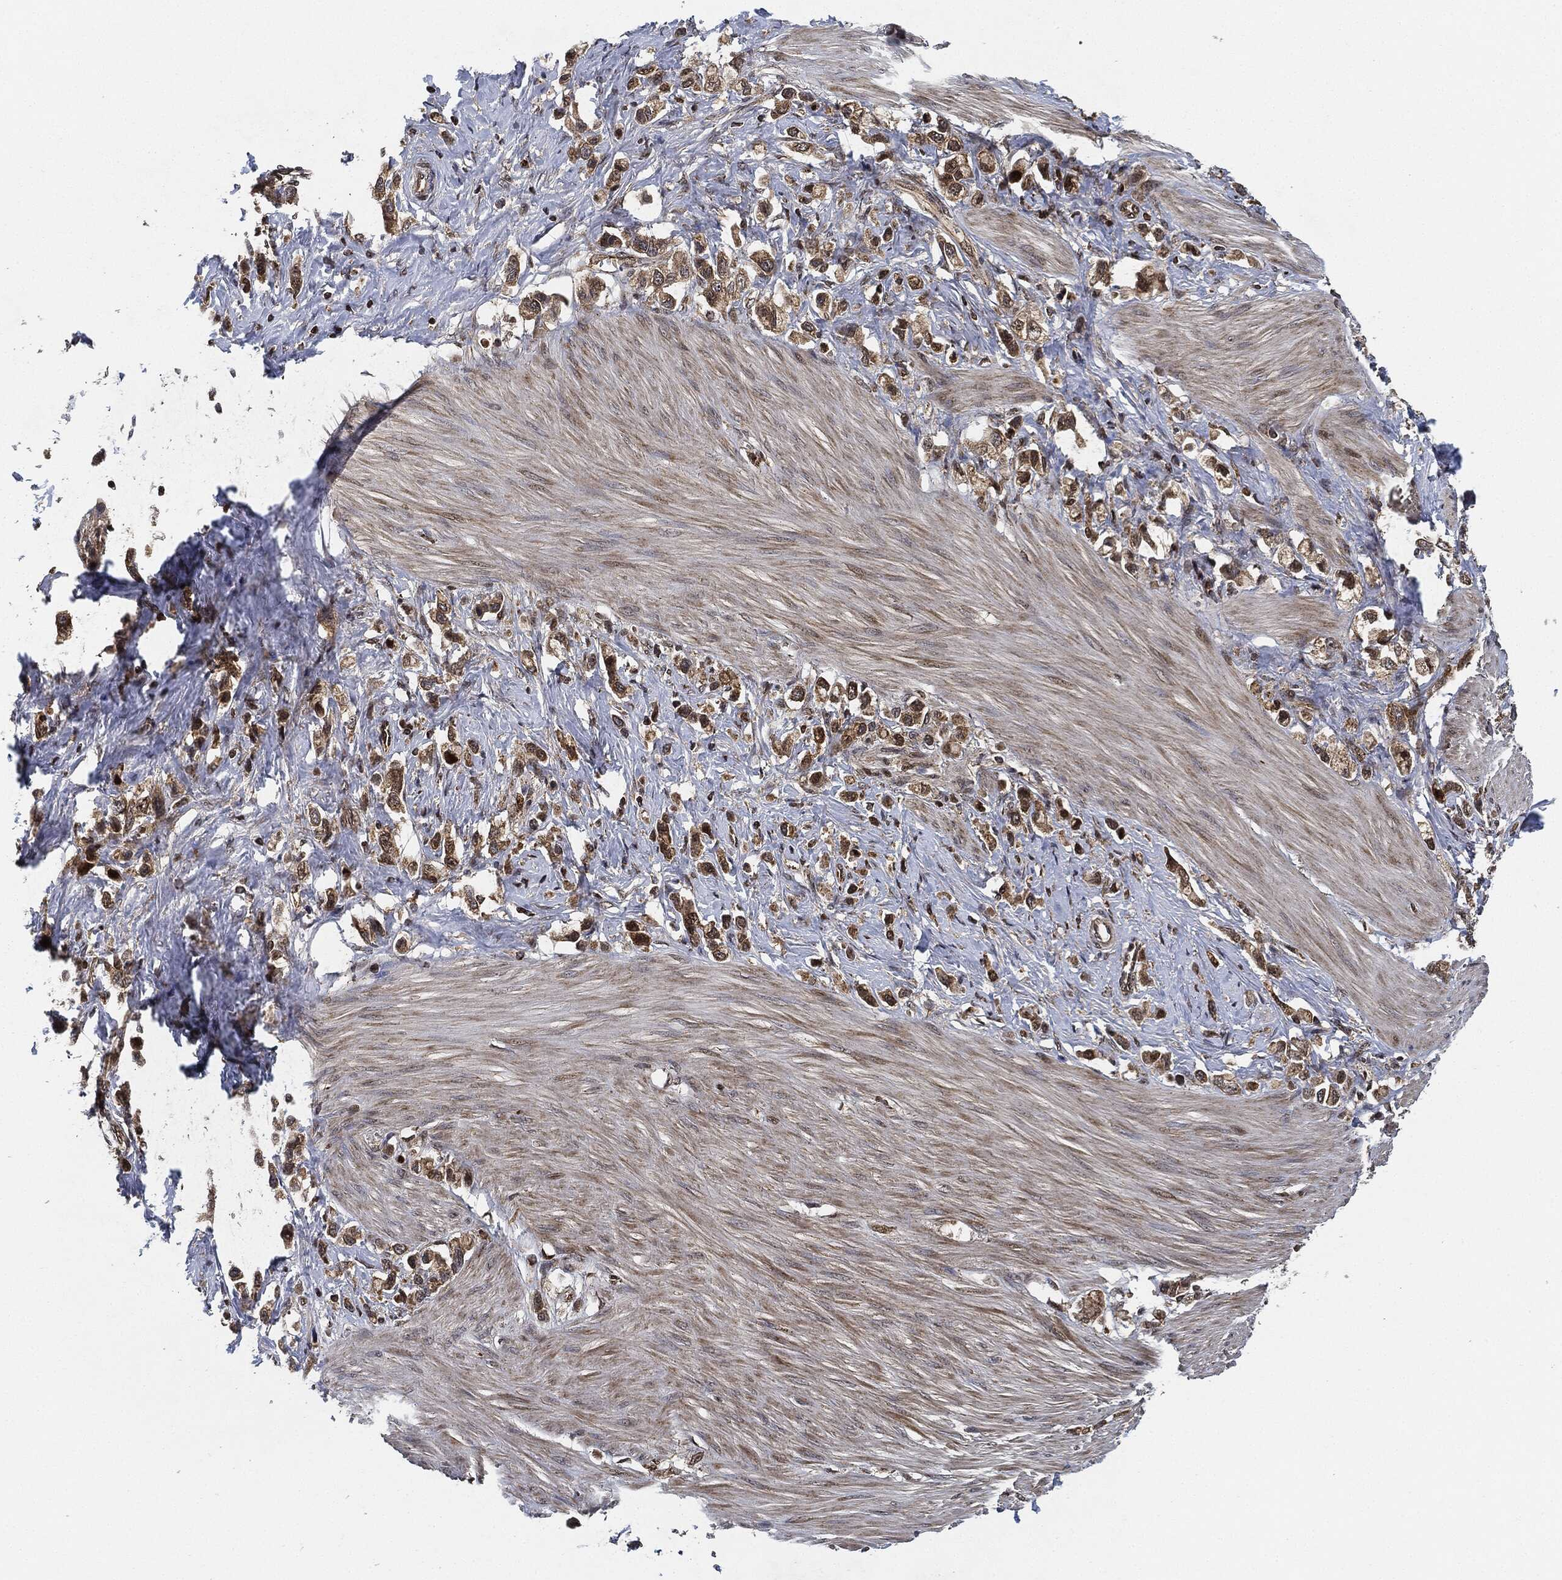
{"staining": {"intensity": "moderate", "quantity": ">75%", "location": "cytoplasmic/membranous"}, "tissue": "stomach cancer", "cell_type": "Tumor cells", "image_type": "cancer", "snomed": [{"axis": "morphology", "description": "Normal tissue, NOS"}, {"axis": "morphology", "description": "Adenocarcinoma, NOS"}, {"axis": "morphology", "description": "Adenocarcinoma, High grade"}, {"axis": "topography", "description": "Stomach, upper"}, {"axis": "topography", "description": "Stomach"}], "caption": "Moderate cytoplasmic/membranous protein expression is present in approximately >75% of tumor cells in stomach high-grade adenocarcinoma.", "gene": "RNASEL", "patient": {"sex": "female", "age": 65}}